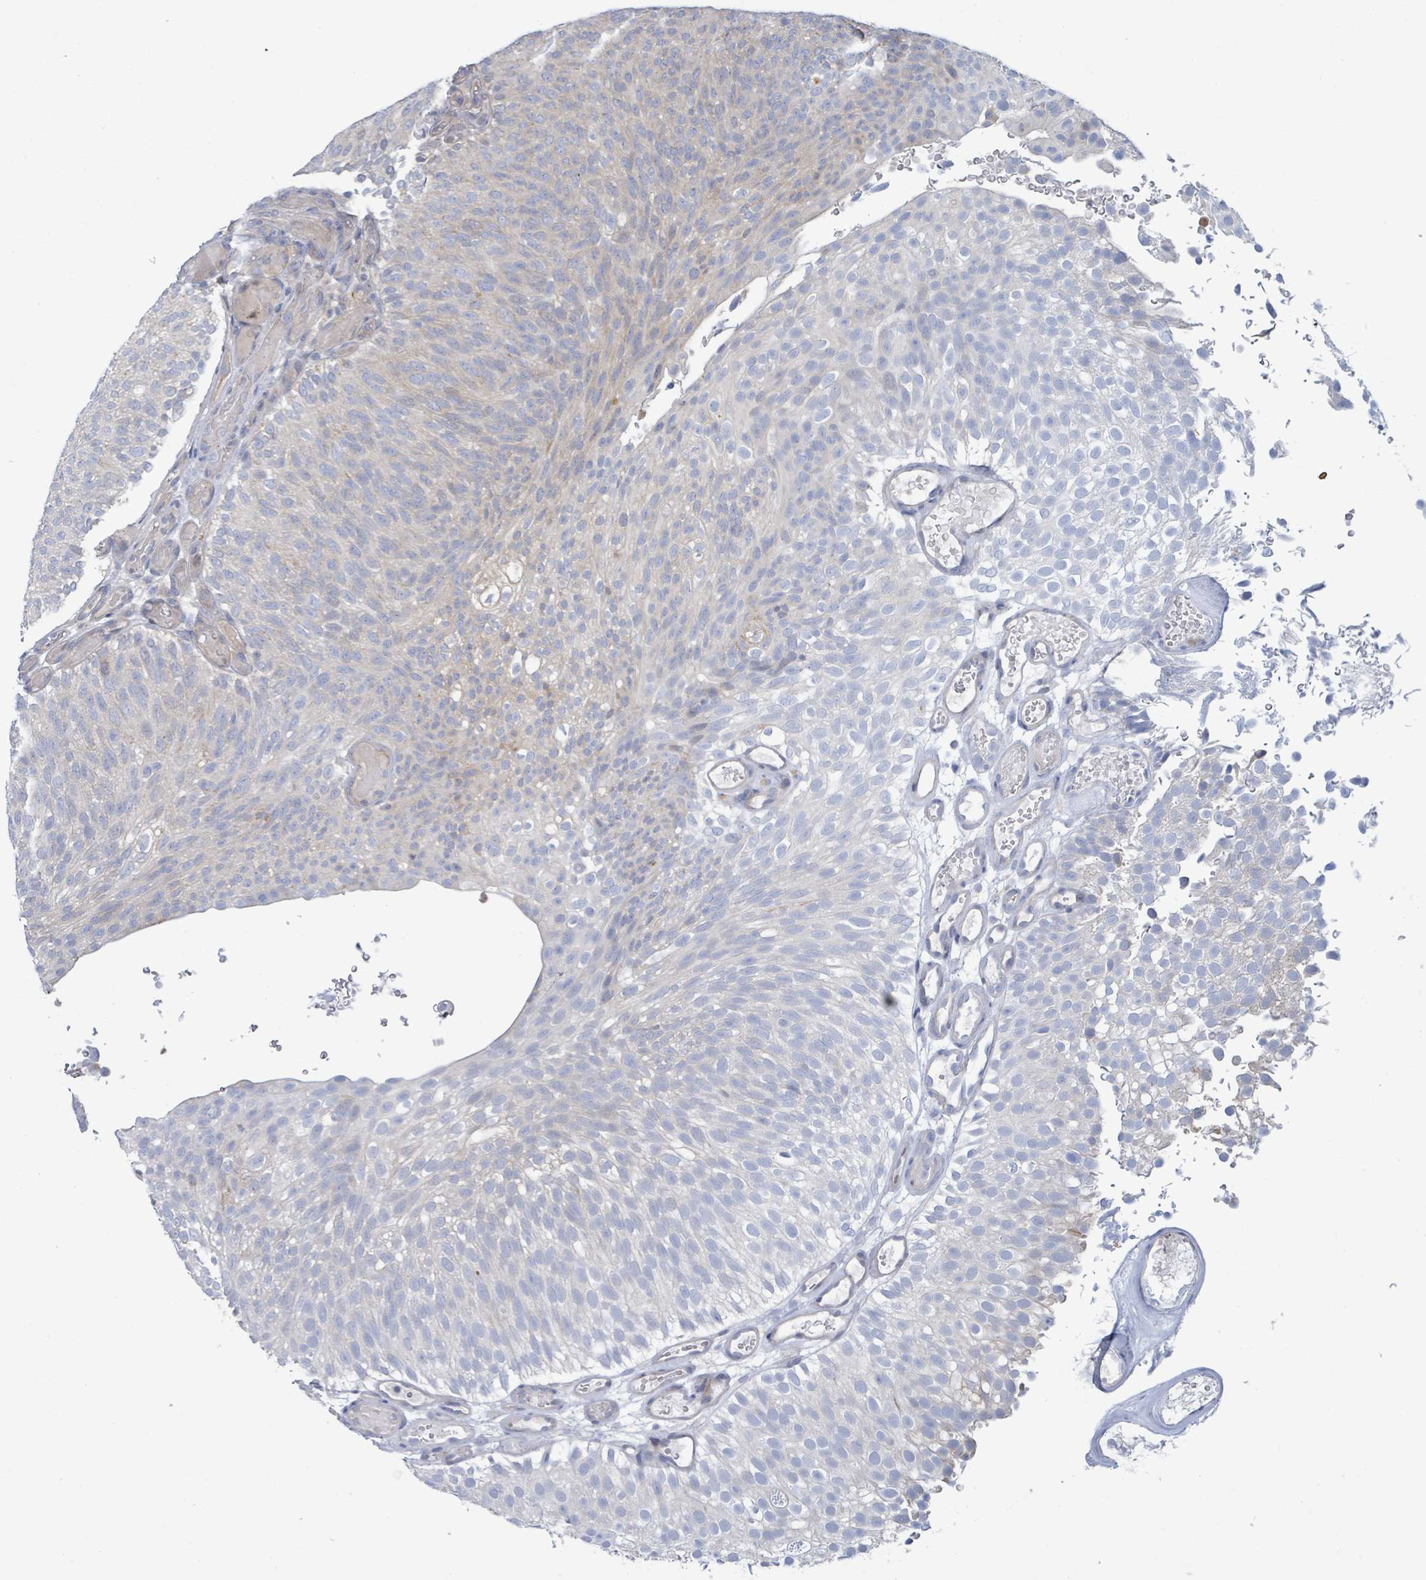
{"staining": {"intensity": "negative", "quantity": "none", "location": "none"}, "tissue": "urothelial cancer", "cell_type": "Tumor cells", "image_type": "cancer", "snomed": [{"axis": "morphology", "description": "Urothelial carcinoma, Low grade"}, {"axis": "topography", "description": "Urinary bladder"}], "caption": "Low-grade urothelial carcinoma was stained to show a protein in brown. There is no significant expression in tumor cells.", "gene": "PGAM1", "patient": {"sex": "male", "age": 78}}